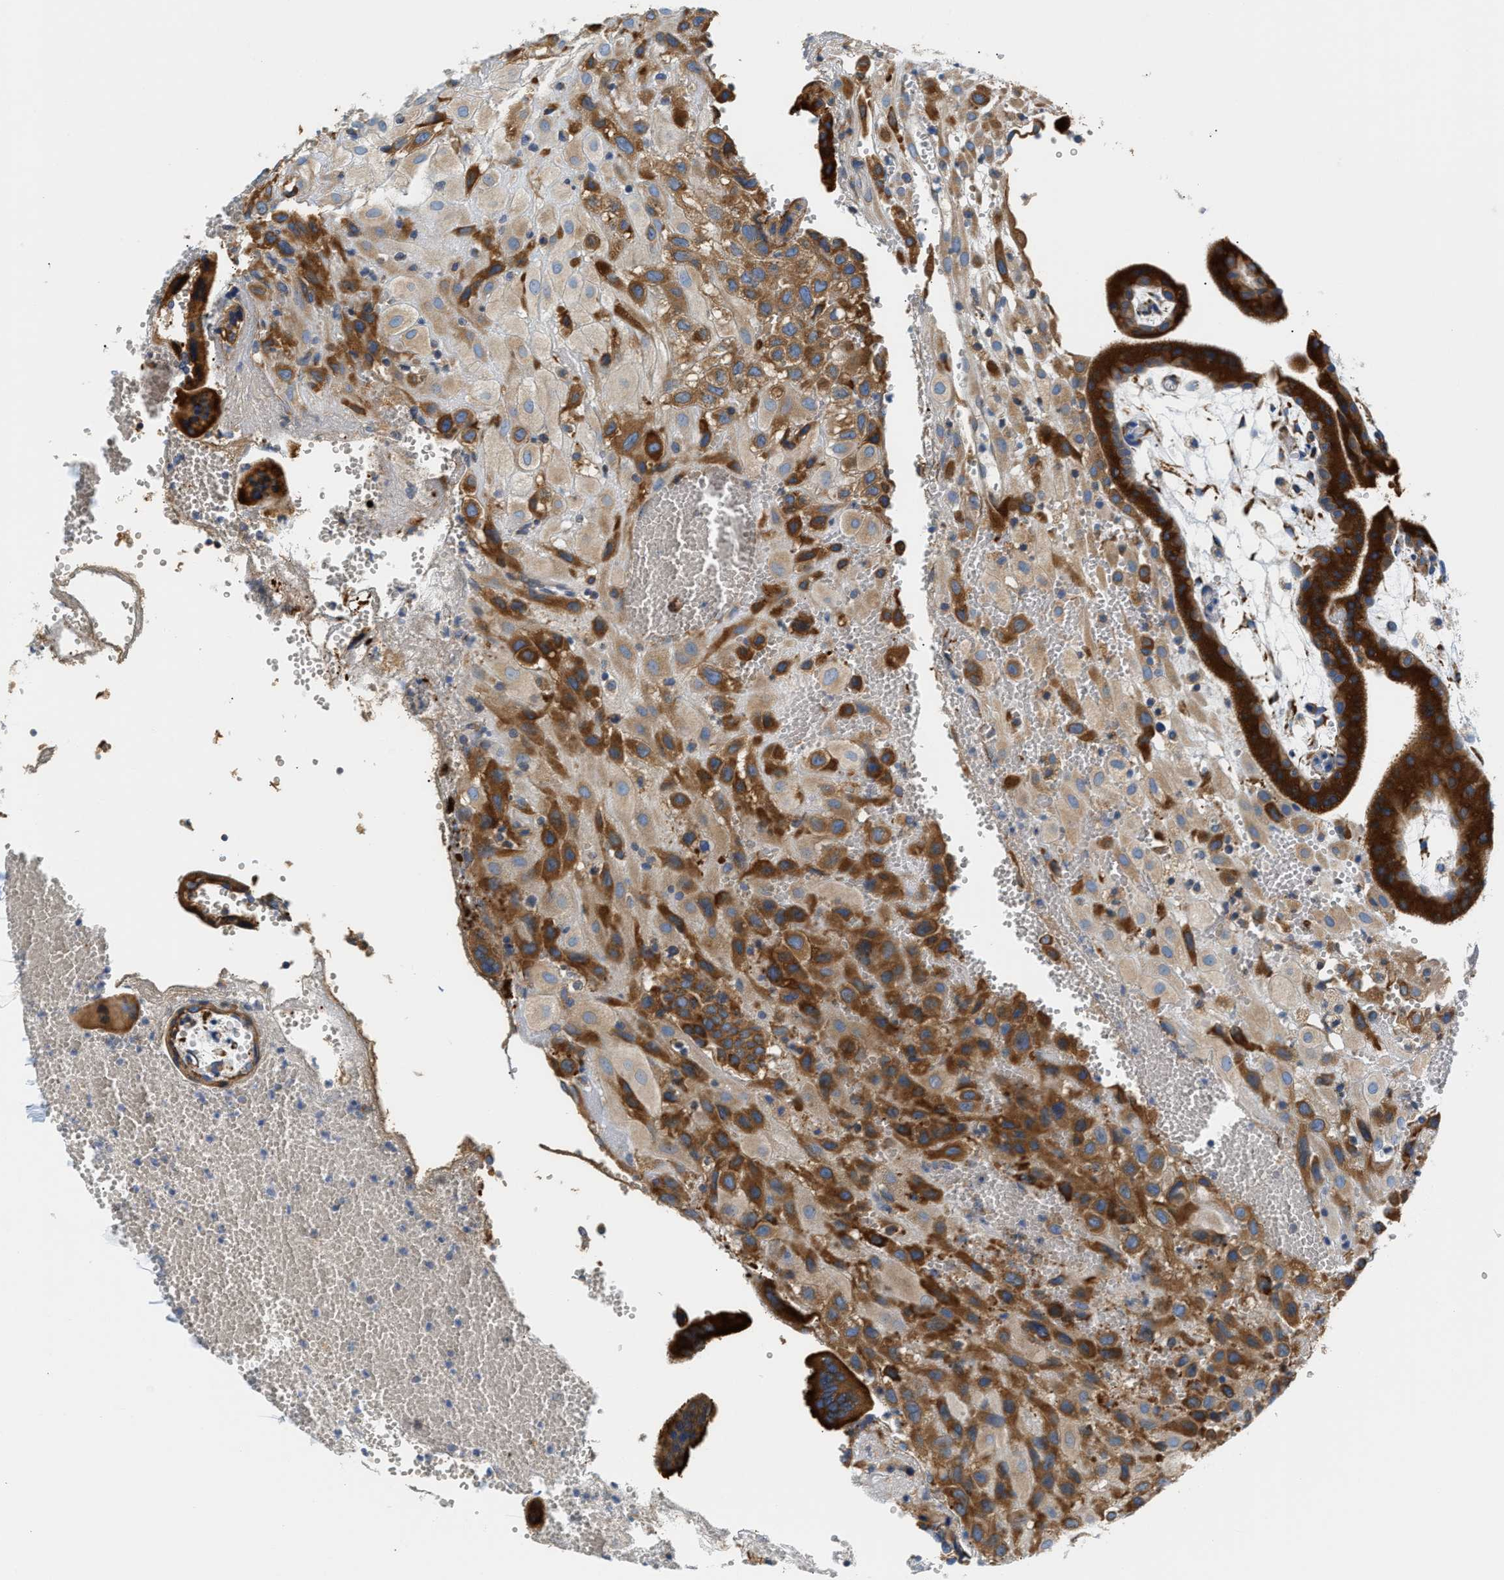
{"staining": {"intensity": "strong", "quantity": ">75%", "location": "cytoplasmic/membranous"}, "tissue": "placenta", "cell_type": "Decidual cells", "image_type": "normal", "snomed": [{"axis": "morphology", "description": "Normal tissue, NOS"}, {"axis": "topography", "description": "Placenta"}], "caption": "Protein staining of normal placenta reveals strong cytoplasmic/membranous positivity in approximately >75% of decidual cells. (DAB IHC, brown staining for protein, blue staining for nuclei).", "gene": "HDHD3", "patient": {"sex": "female", "age": 18}}